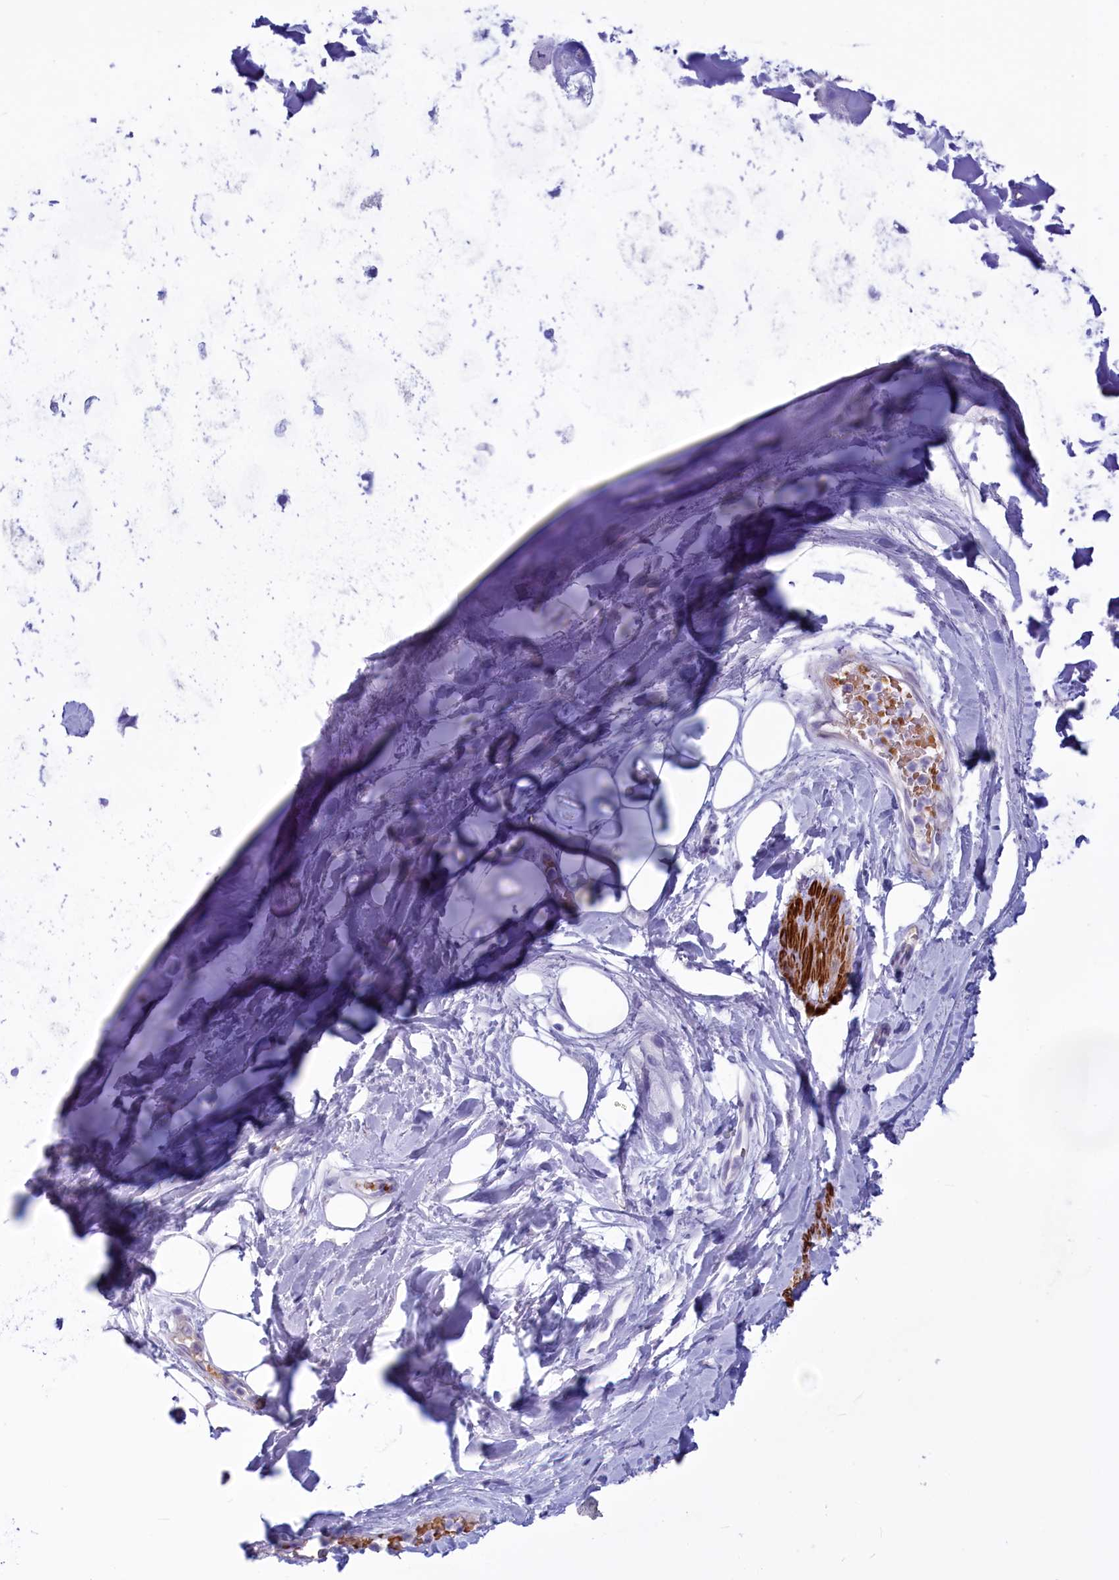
{"staining": {"intensity": "negative", "quantity": "none", "location": "none"}, "tissue": "adipose tissue", "cell_type": "Adipocytes", "image_type": "normal", "snomed": [{"axis": "morphology", "description": "Normal tissue, NOS"}, {"axis": "topography", "description": "Lymph node"}, {"axis": "topography", "description": "Cartilage tissue"}, {"axis": "topography", "description": "Bronchus"}], "caption": "Immunohistochemistry image of unremarkable adipose tissue: adipose tissue stained with DAB (3,3'-diaminobenzidine) shows no significant protein expression in adipocytes.", "gene": "GAPDHS", "patient": {"sex": "male", "age": 63}}